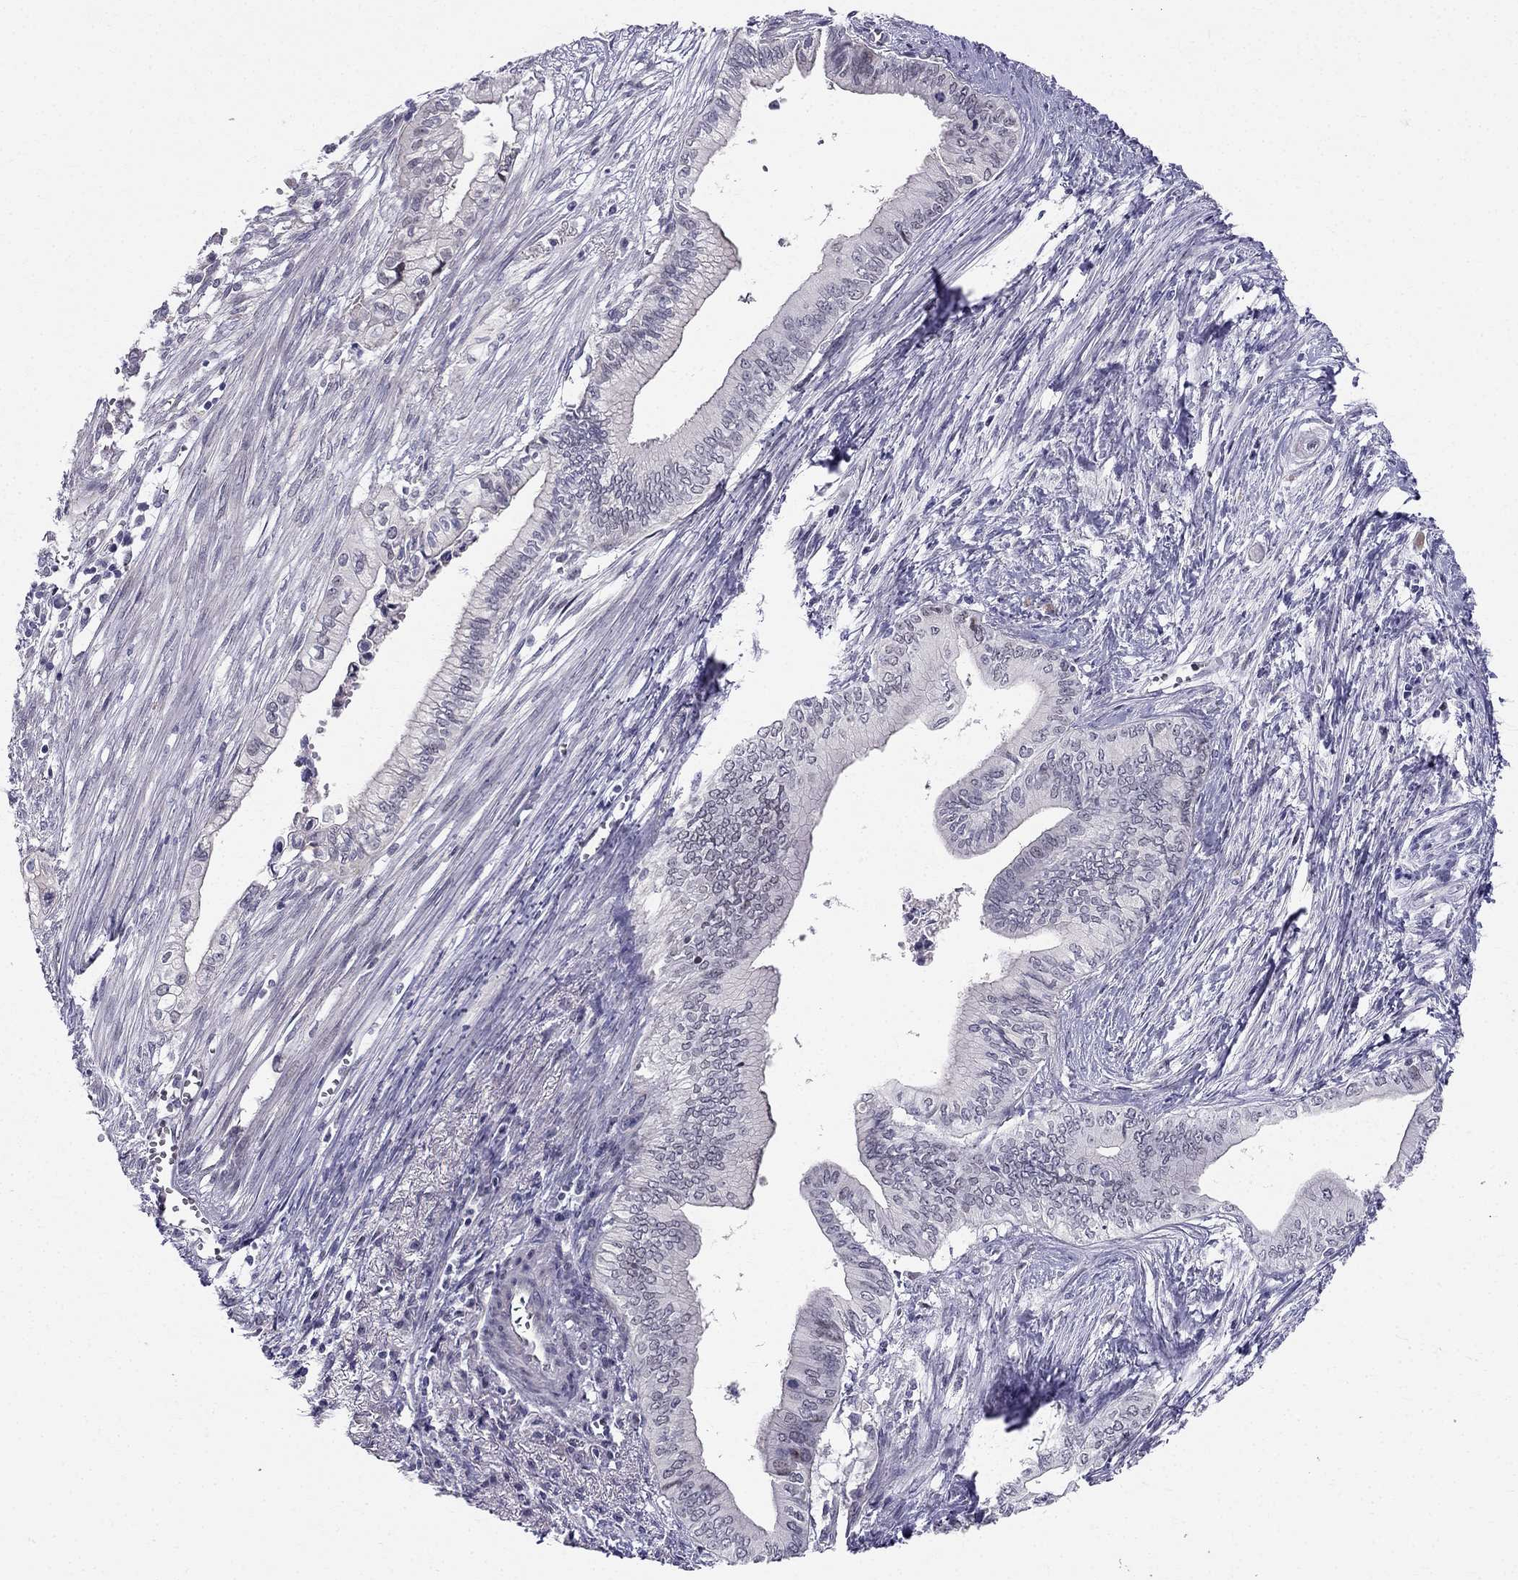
{"staining": {"intensity": "negative", "quantity": "none", "location": "none"}, "tissue": "pancreatic cancer", "cell_type": "Tumor cells", "image_type": "cancer", "snomed": [{"axis": "morphology", "description": "Adenocarcinoma, NOS"}, {"axis": "topography", "description": "Pancreas"}], "caption": "Immunohistochemical staining of pancreatic cancer shows no significant positivity in tumor cells.", "gene": "BAG5", "patient": {"sex": "female", "age": 61}}